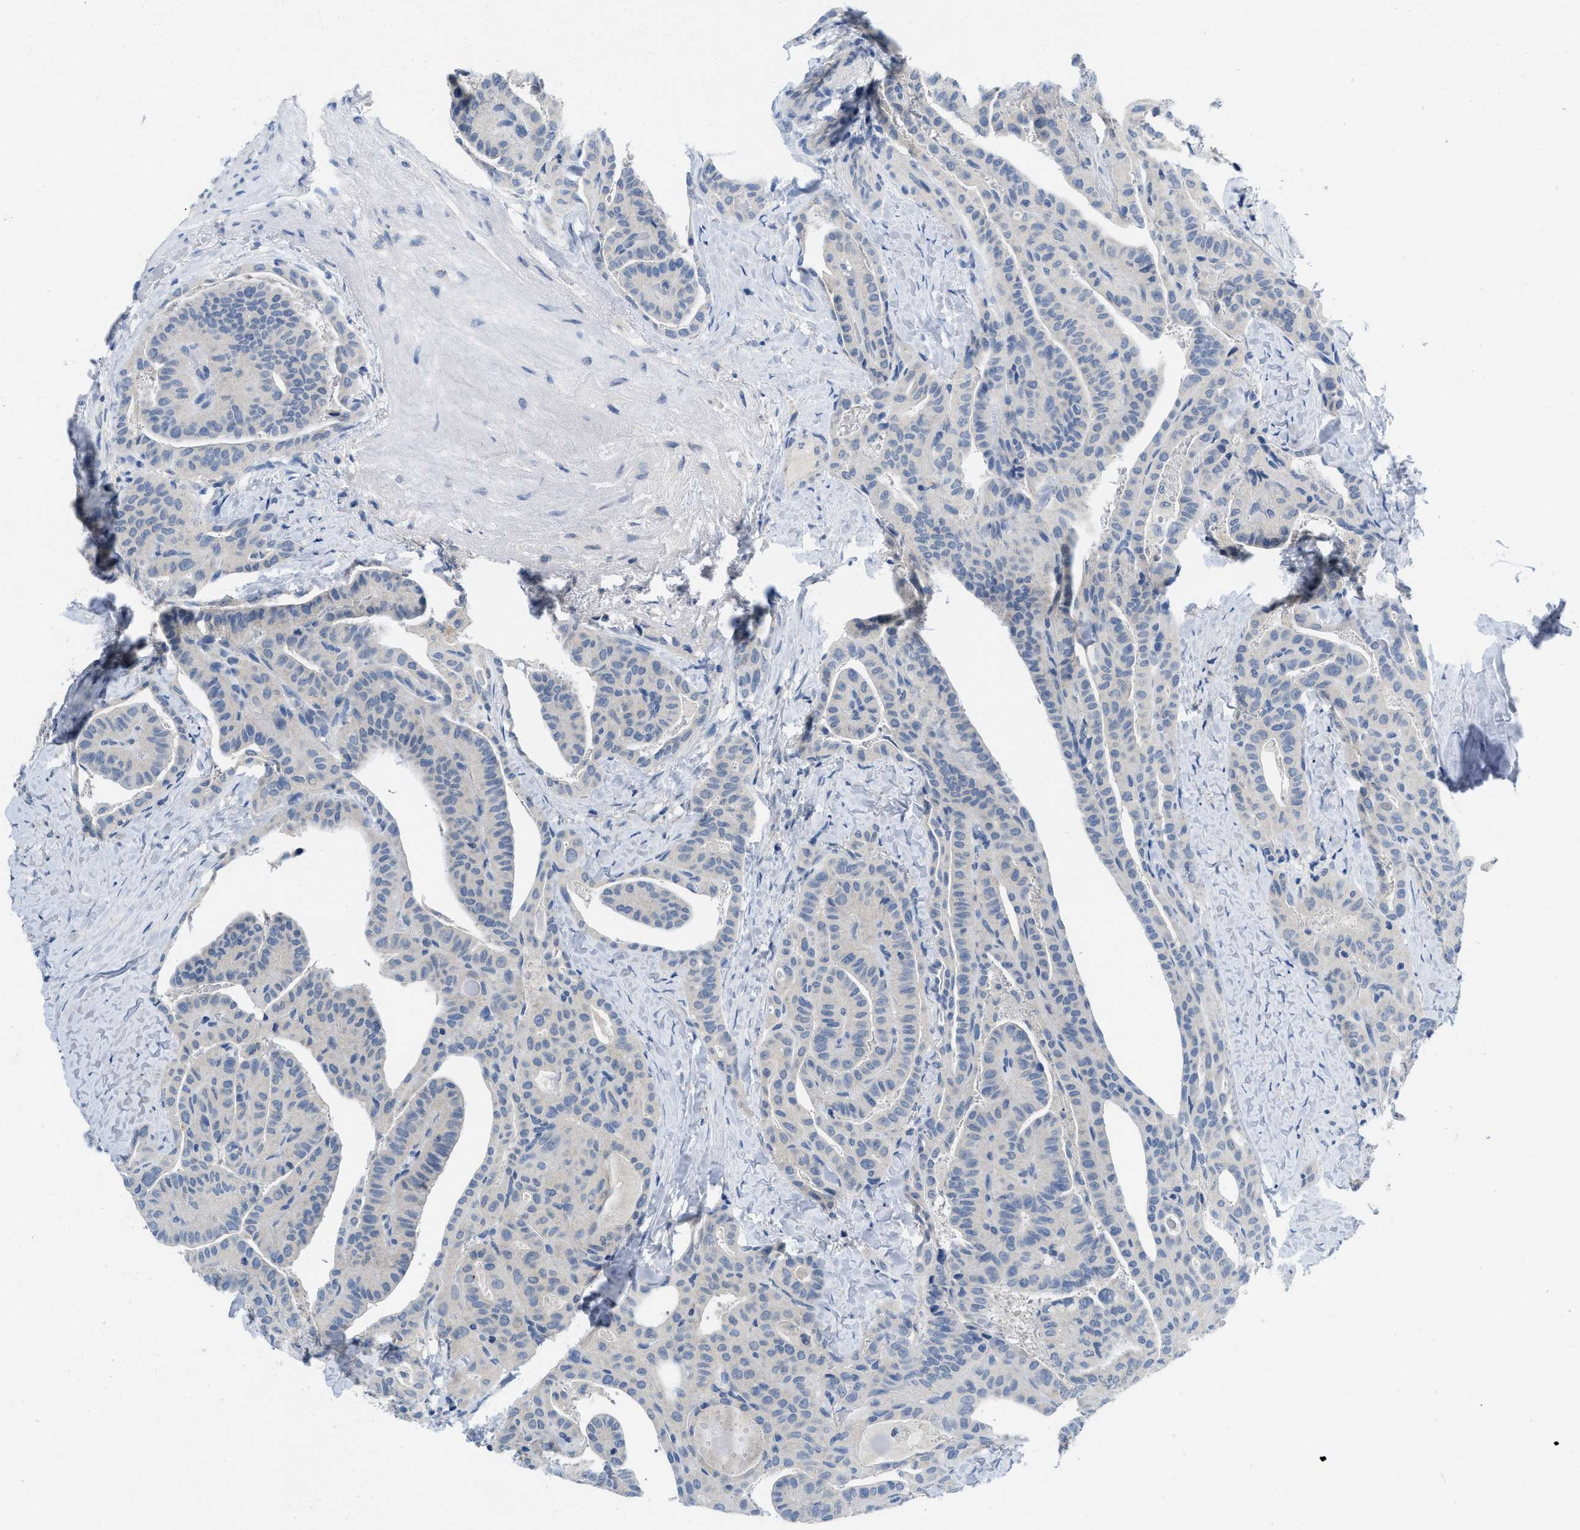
{"staining": {"intensity": "negative", "quantity": "none", "location": "none"}, "tissue": "thyroid cancer", "cell_type": "Tumor cells", "image_type": "cancer", "snomed": [{"axis": "morphology", "description": "Papillary adenocarcinoma, NOS"}, {"axis": "topography", "description": "Thyroid gland"}], "caption": "The histopathology image demonstrates no significant expression in tumor cells of thyroid papillary adenocarcinoma.", "gene": "PYY", "patient": {"sex": "male", "age": 77}}